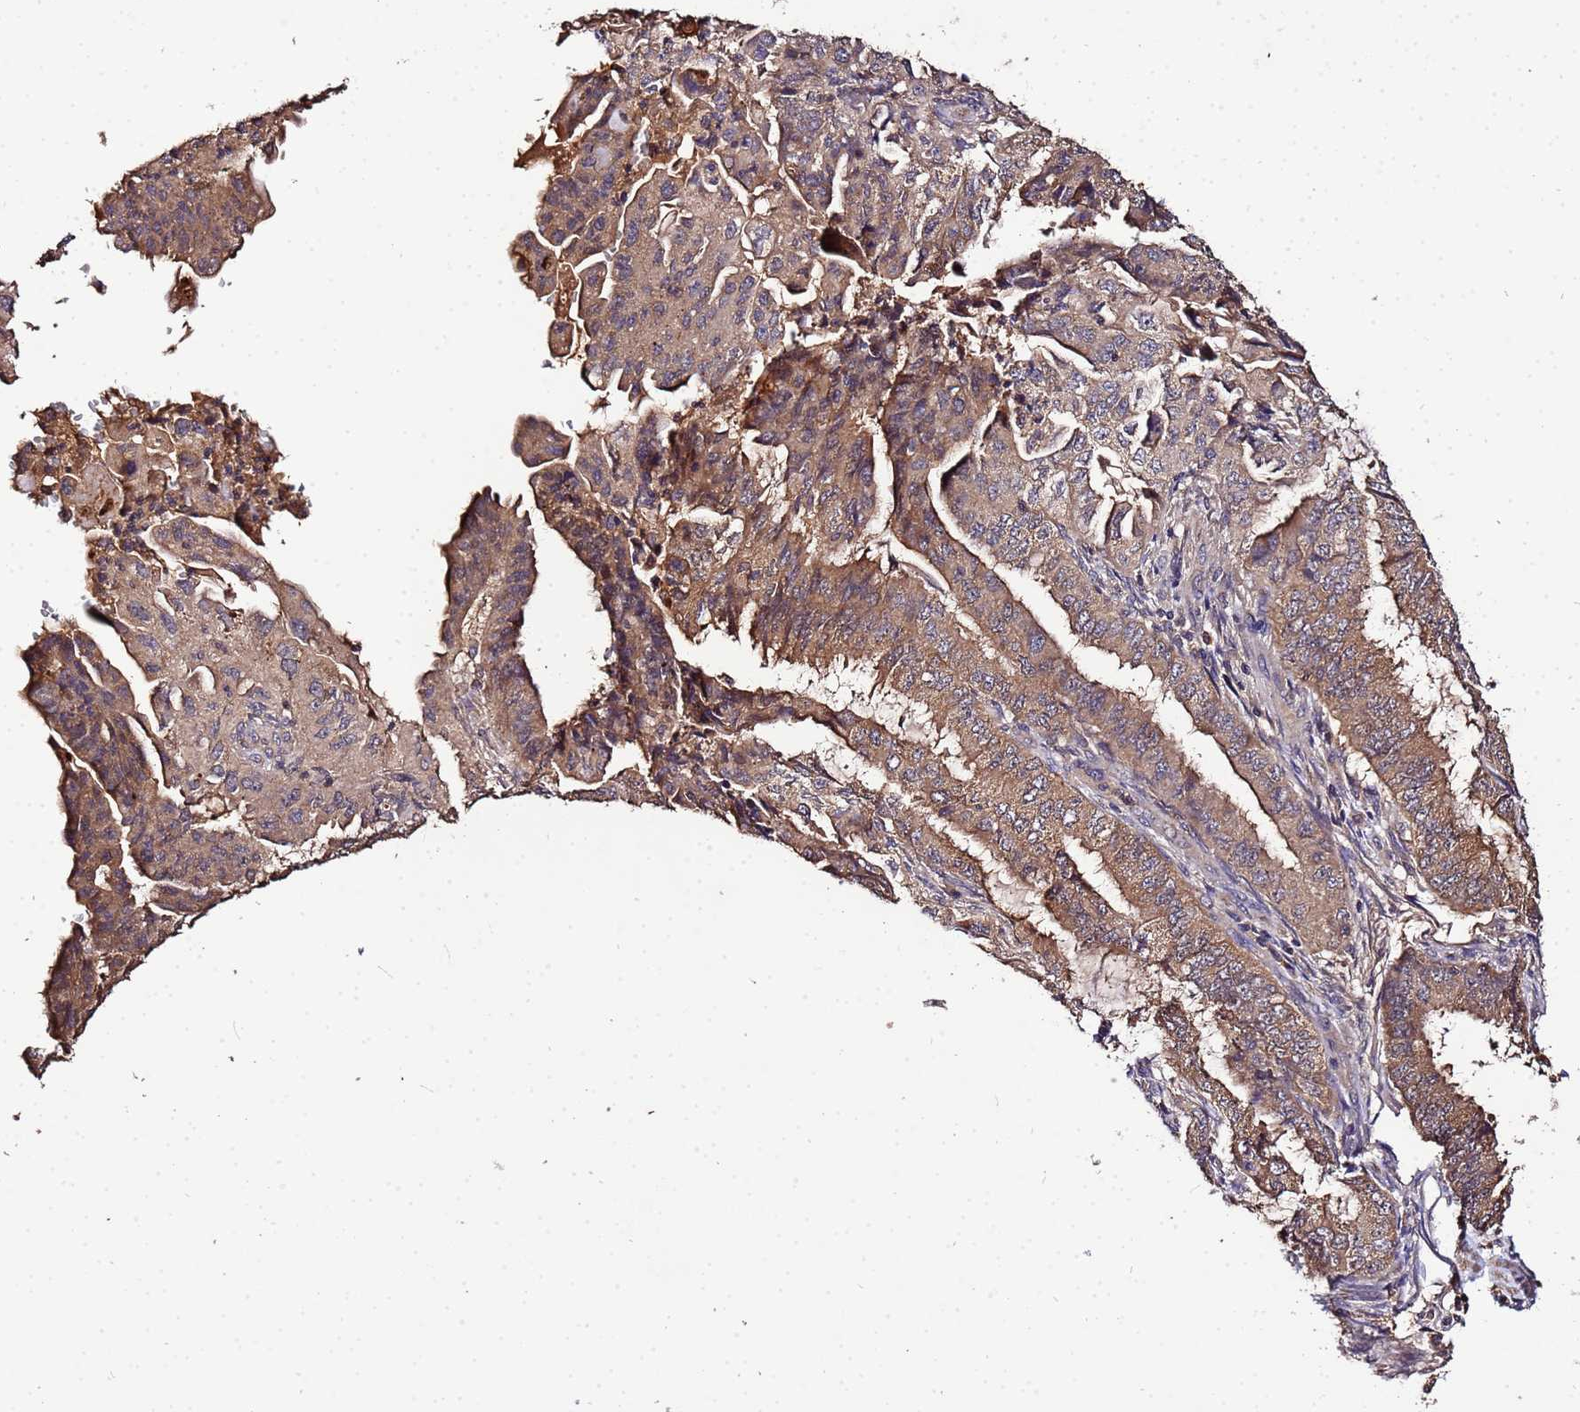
{"staining": {"intensity": "moderate", "quantity": ">75%", "location": "cytoplasmic/membranous"}, "tissue": "endometrial cancer", "cell_type": "Tumor cells", "image_type": "cancer", "snomed": [{"axis": "morphology", "description": "Adenocarcinoma, NOS"}, {"axis": "topography", "description": "Endometrium"}], "caption": "Moderate cytoplasmic/membranous protein expression is present in approximately >75% of tumor cells in adenocarcinoma (endometrial).", "gene": "MTERF1", "patient": {"sex": "female", "age": 51}}